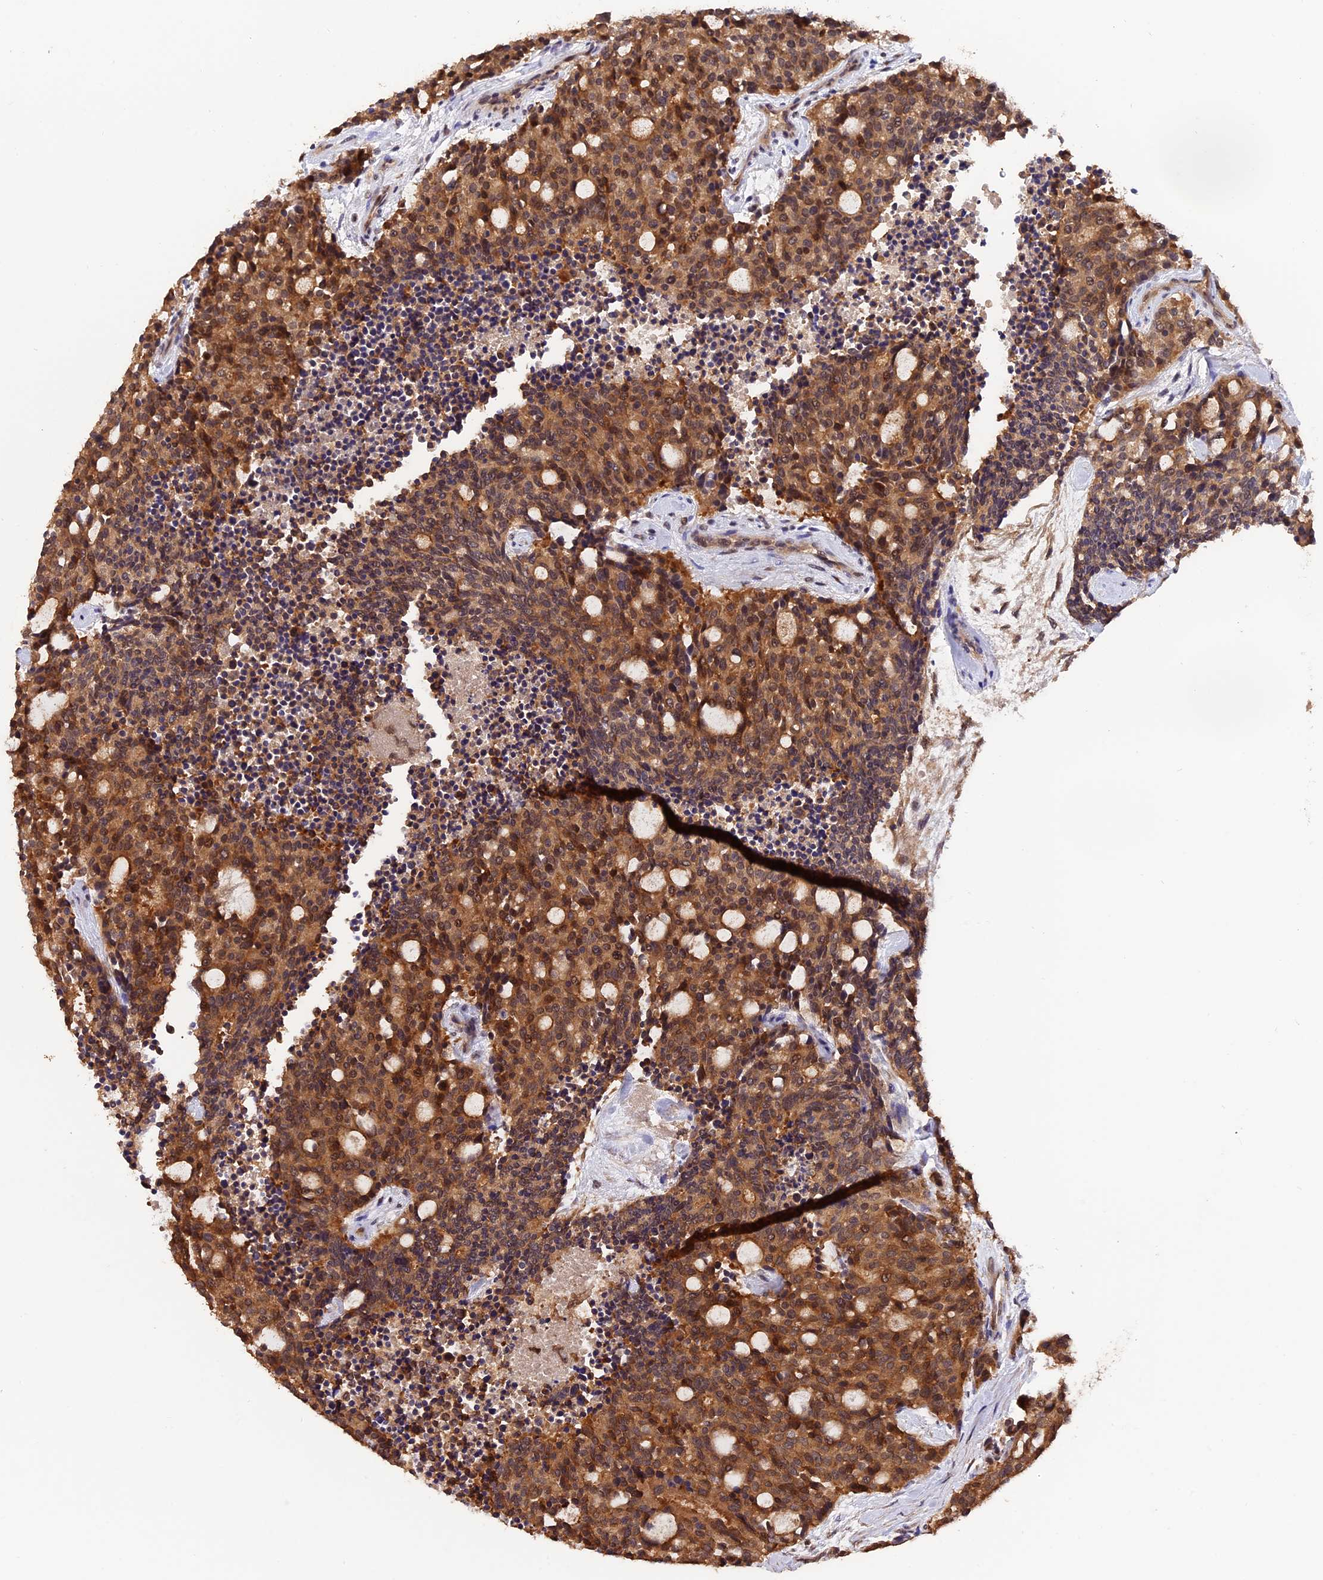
{"staining": {"intensity": "strong", "quantity": ">75%", "location": "cytoplasmic/membranous"}, "tissue": "carcinoid", "cell_type": "Tumor cells", "image_type": "cancer", "snomed": [{"axis": "morphology", "description": "Carcinoid, malignant, NOS"}, {"axis": "topography", "description": "Pancreas"}], "caption": "Immunohistochemistry image of neoplastic tissue: carcinoid (malignant) stained using immunohistochemistry shows high levels of strong protein expression localized specifically in the cytoplasmic/membranous of tumor cells, appearing as a cytoplasmic/membranous brown color.", "gene": "TRMT1", "patient": {"sex": "female", "age": 54}}